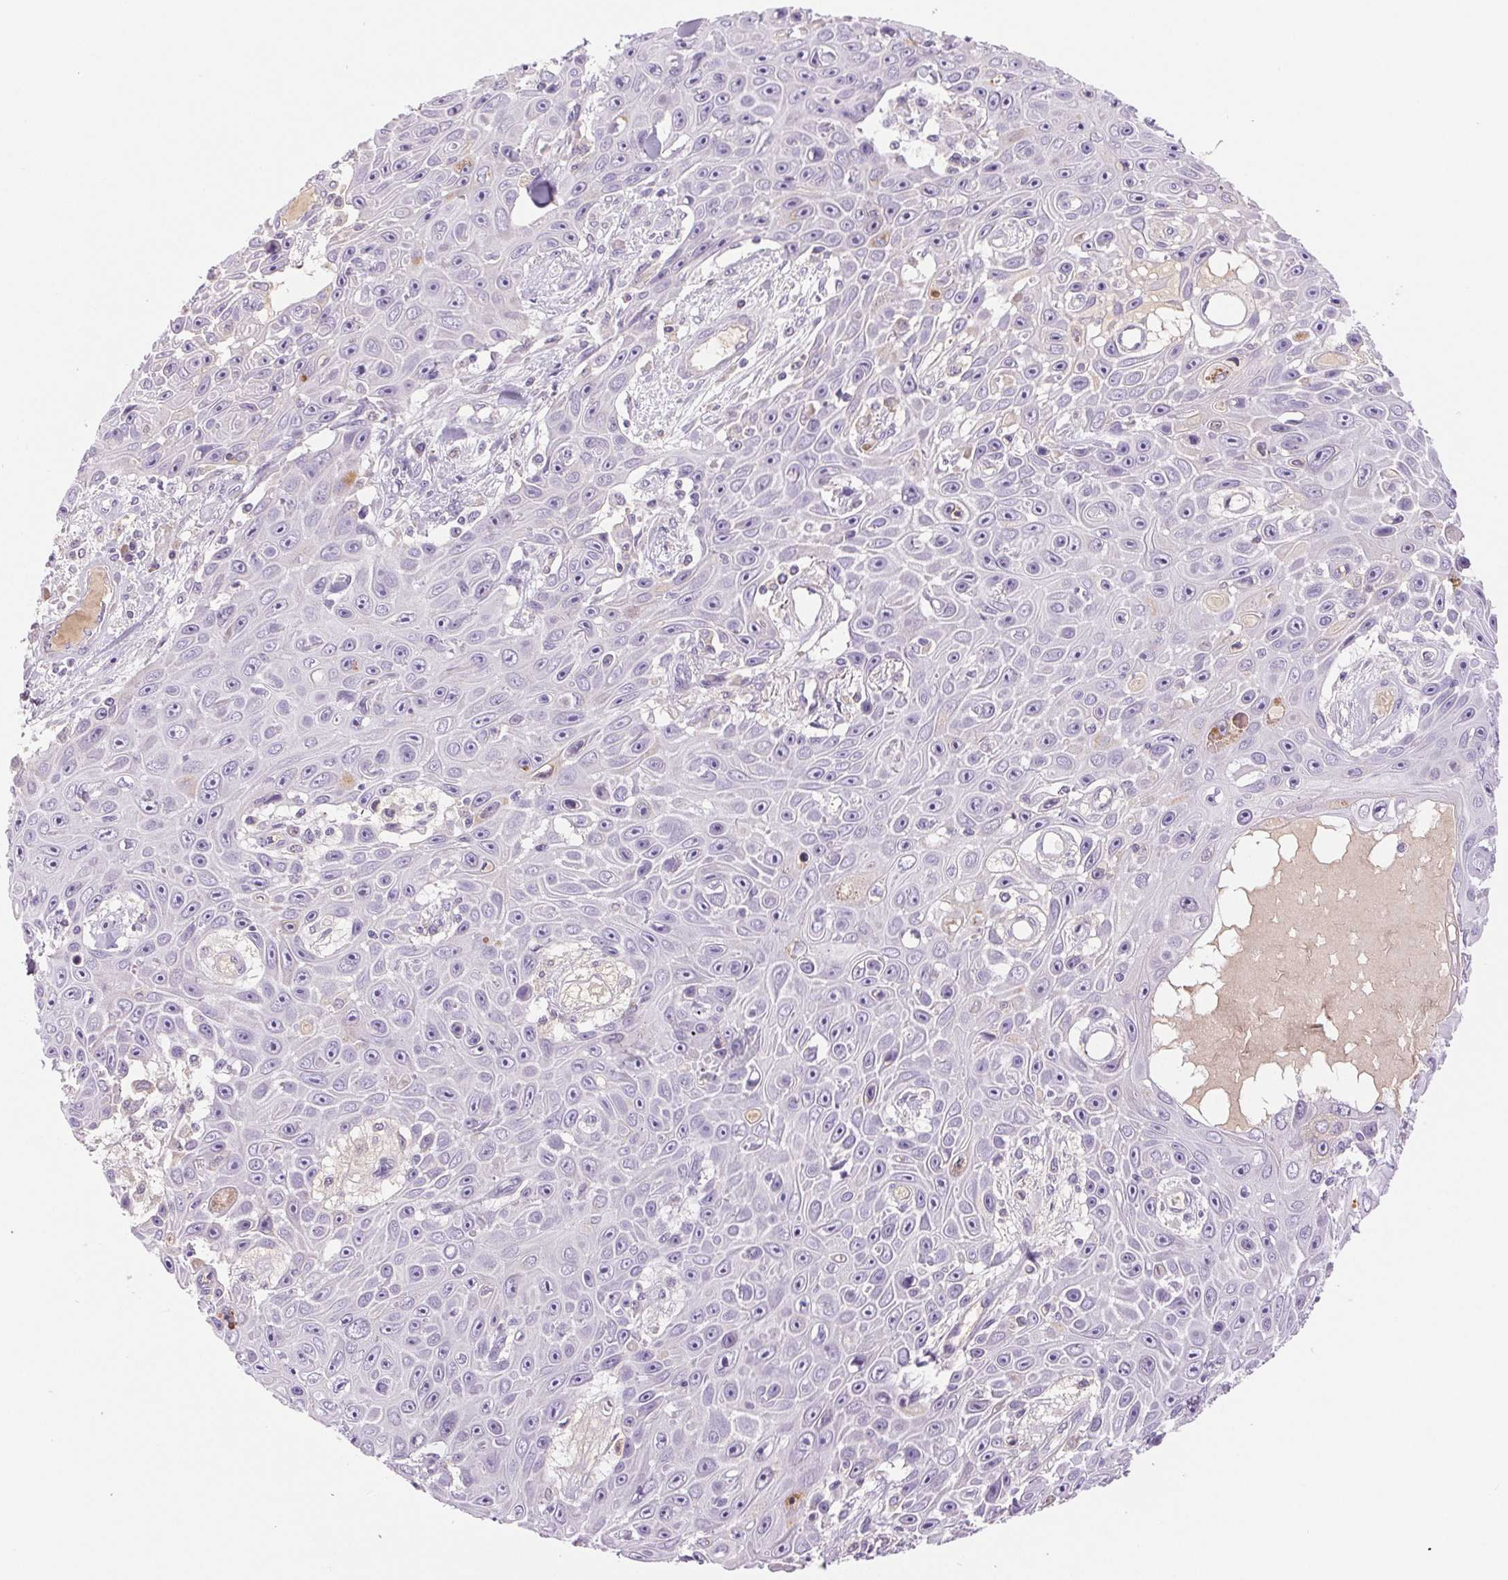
{"staining": {"intensity": "negative", "quantity": "none", "location": "none"}, "tissue": "skin cancer", "cell_type": "Tumor cells", "image_type": "cancer", "snomed": [{"axis": "morphology", "description": "Squamous cell carcinoma, NOS"}, {"axis": "topography", "description": "Skin"}], "caption": "The IHC histopathology image has no significant staining in tumor cells of skin cancer tissue.", "gene": "IFIT1B", "patient": {"sex": "male", "age": 82}}